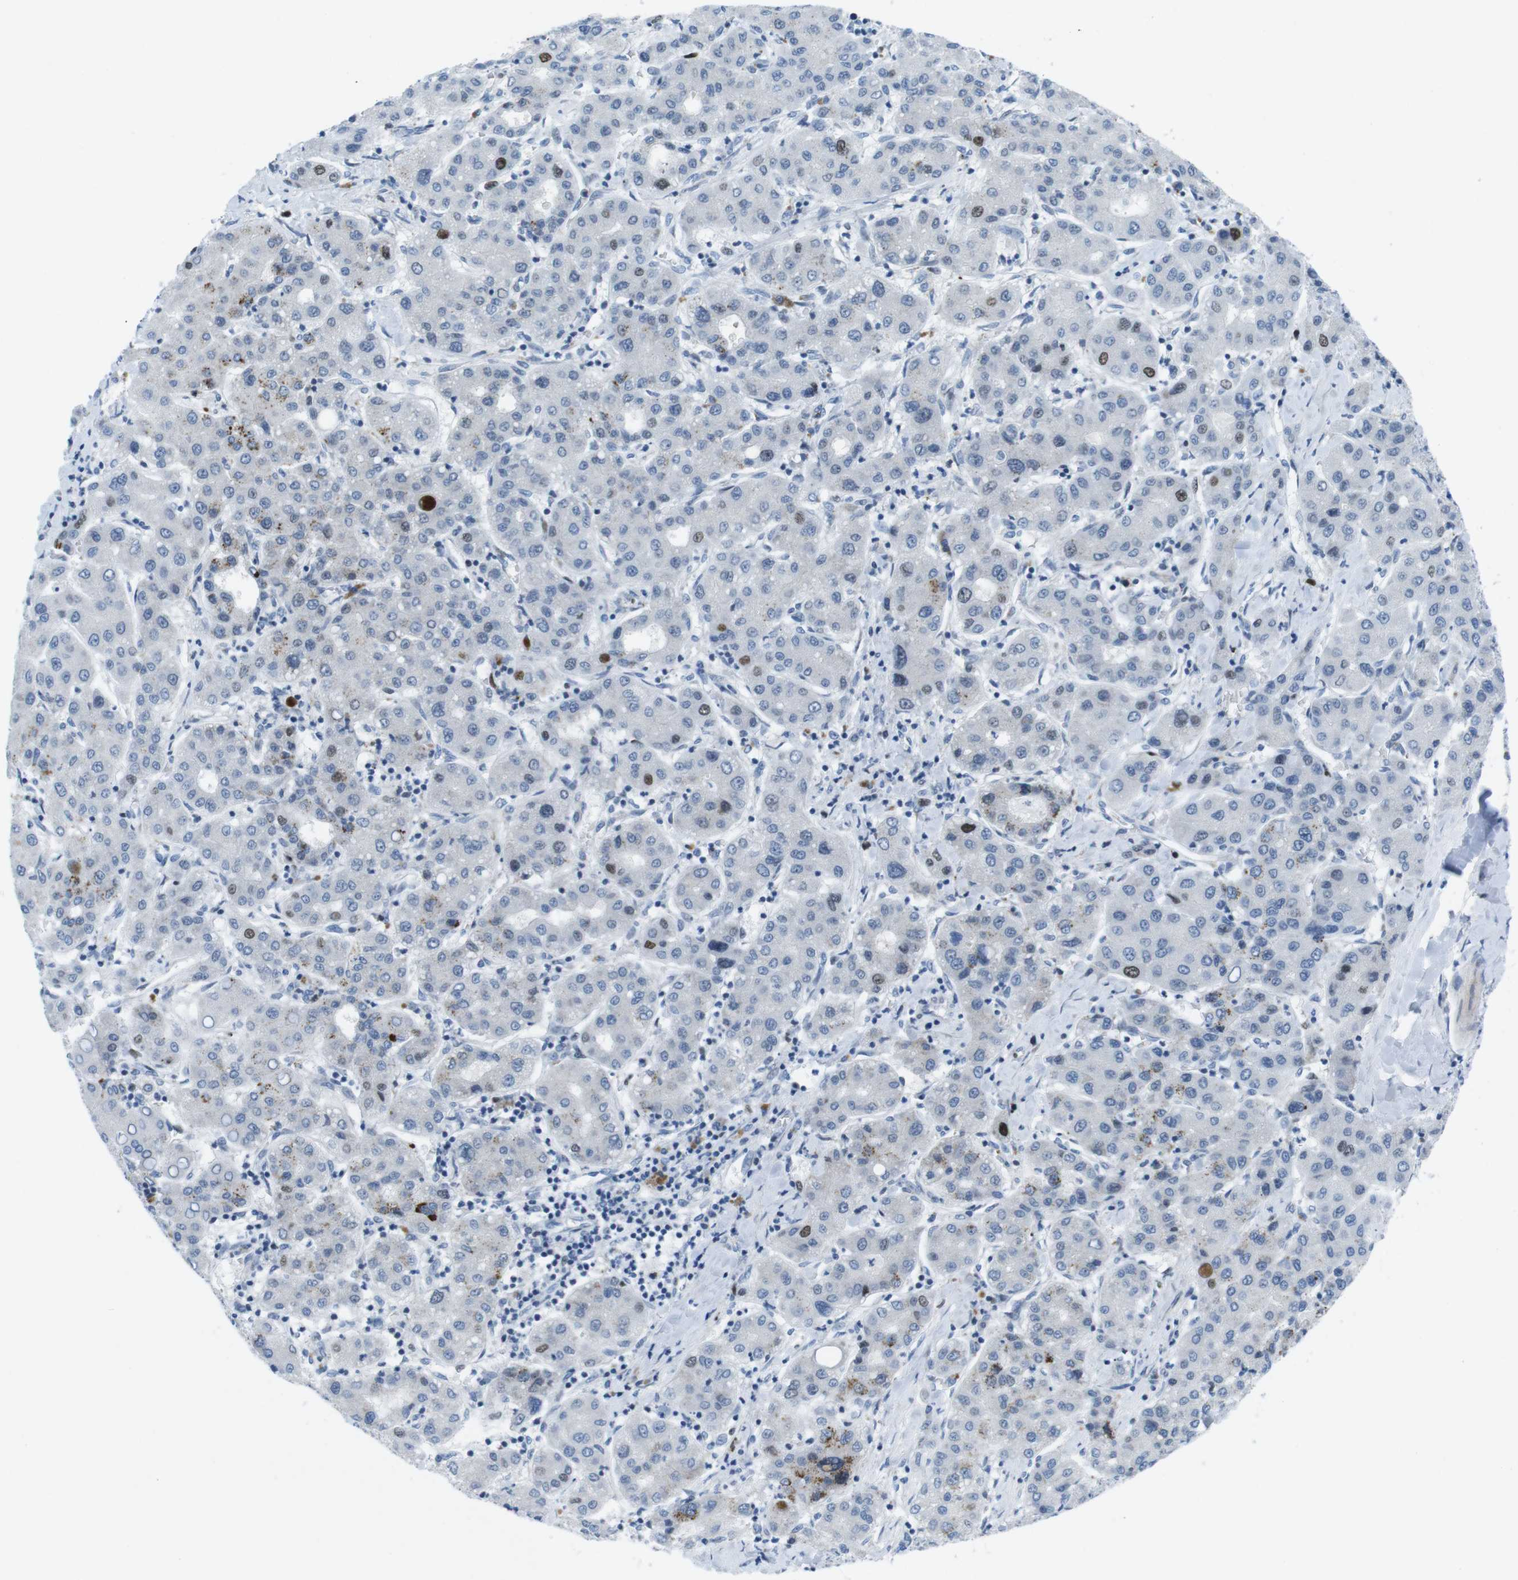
{"staining": {"intensity": "moderate", "quantity": "<25%", "location": "nuclear"}, "tissue": "liver cancer", "cell_type": "Tumor cells", "image_type": "cancer", "snomed": [{"axis": "morphology", "description": "Carcinoma, Hepatocellular, NOS"}, {"axis": "topography", "description": "Liver"}], "caption": "Immunohistochemical staining of liver cancer demonstrates low levels of moderate nuclear expression in approximately <25% of tumor cells.", "gene": "CHAF1A", "patient": {"sex": "male", "age": 65}}